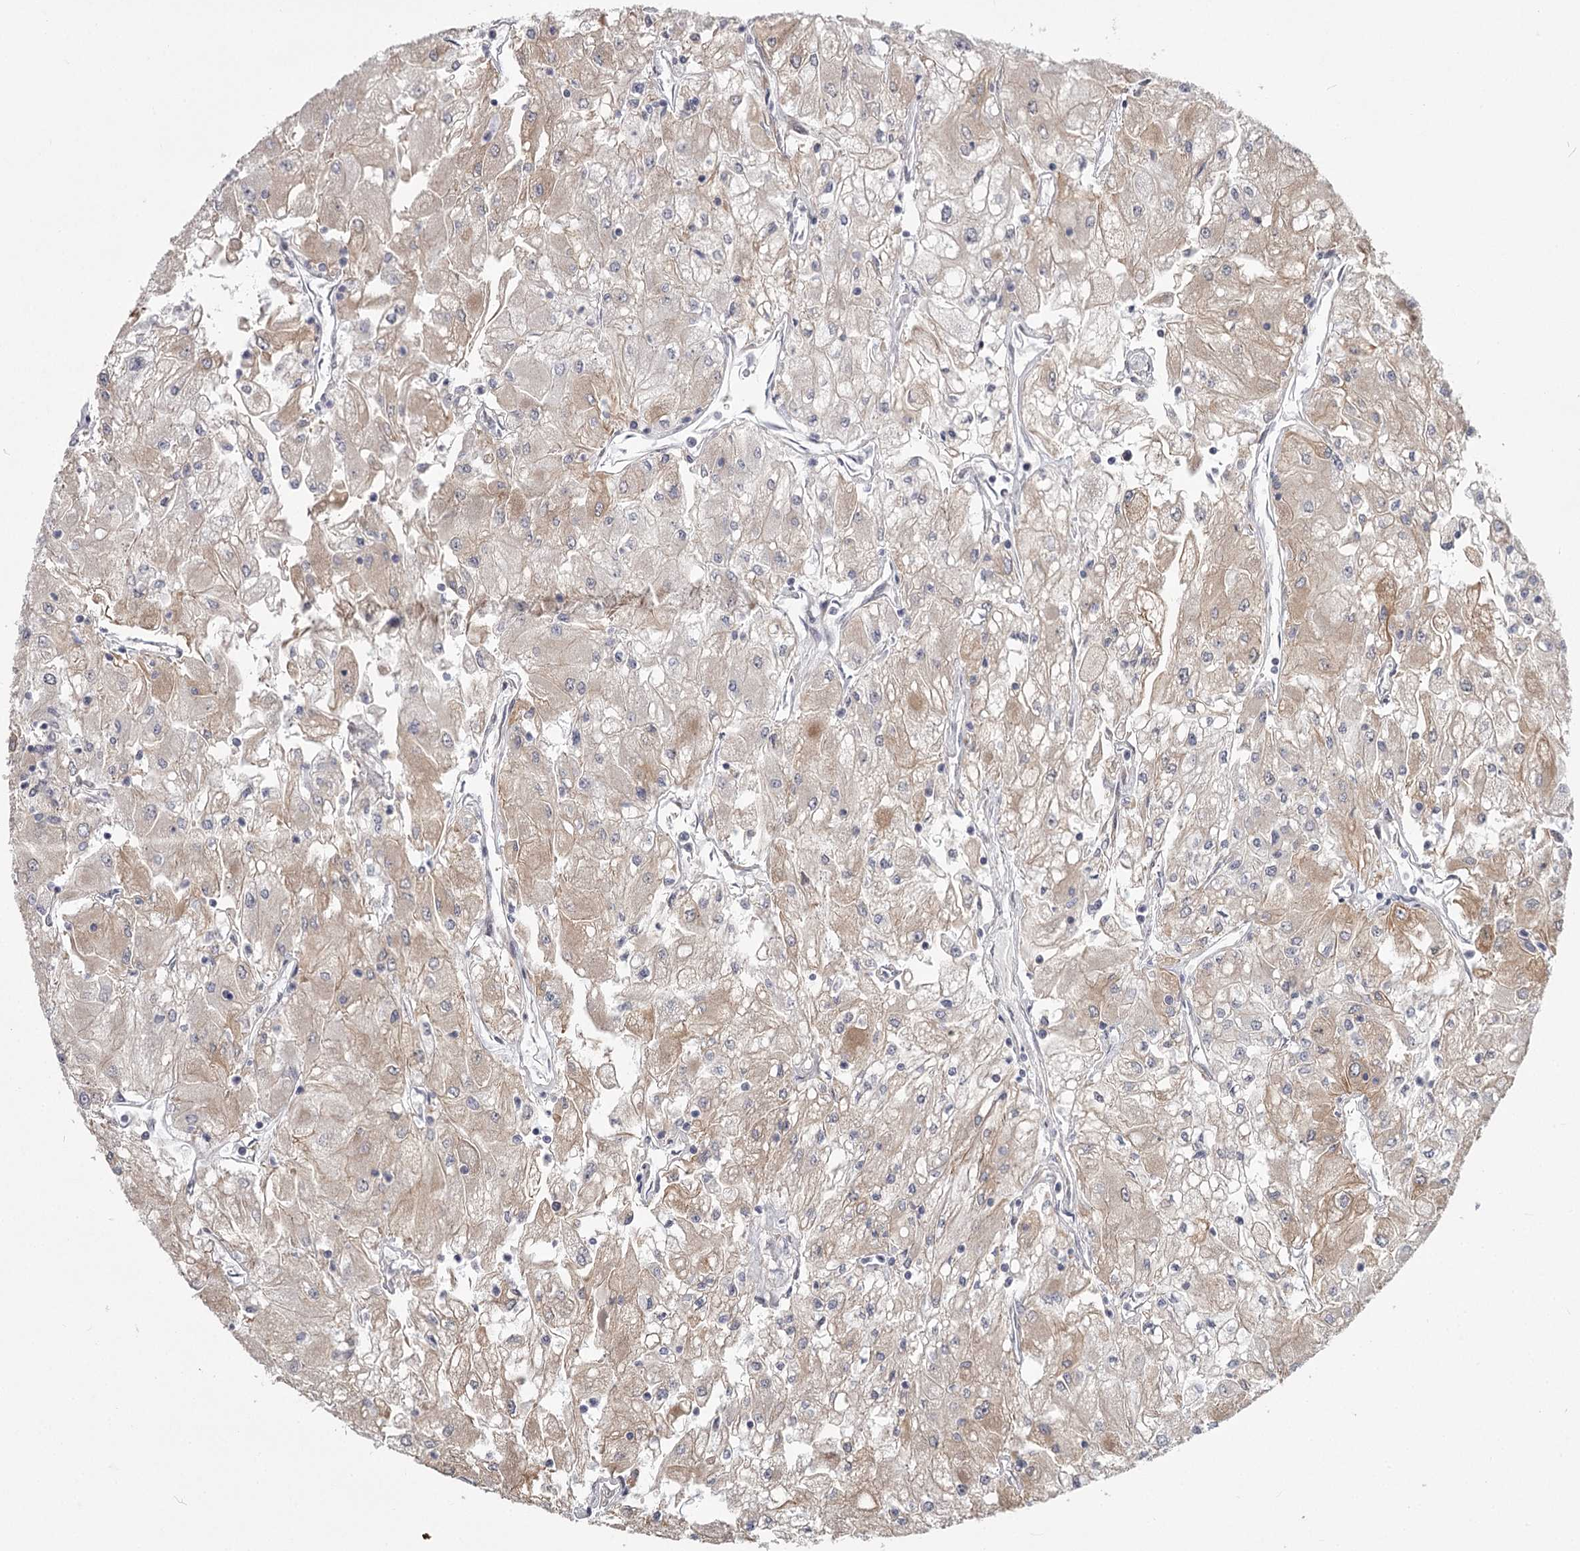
{"staining": {"intensity": "weak", "quantity": "25%-75%", "location": "cytoplasmic/membranous"}, "tissue": "renal cancer", "cell_type": "Tumor cells", "image_type": "cancer", "snomed": [{"axis": "morphology", "description": "Adenocarcinoma, NOS"}, {"axis": "topography", "description": "Kidney"}], "caption": "Immunohistochemical staining of adenocarcinoma (renal) reveals weak cytoplasmic/membranous protein staining in about 25%-75% of tumor cells.", "gene": "CCNG2", "patient": {"sex": "male", "age": 80}}